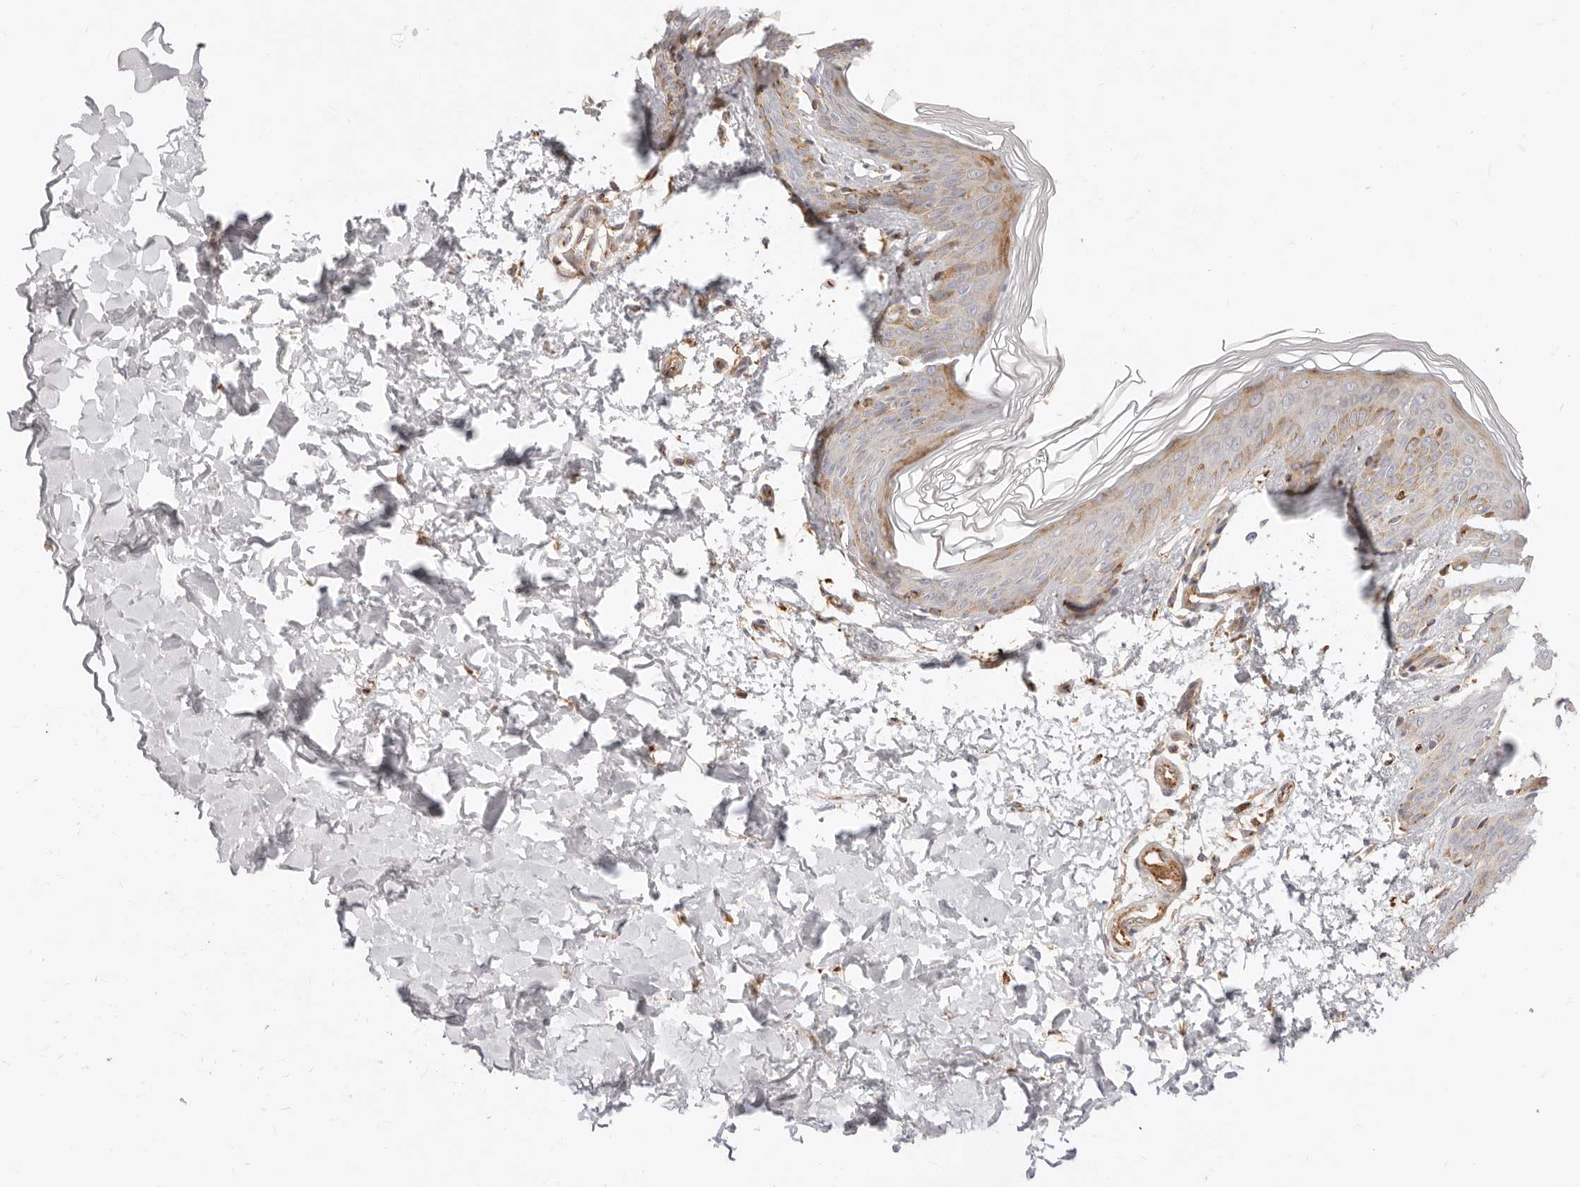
{"staining": {"intensity": "moderate", "quantity": ">75%", "location": "cytoplasmic/membranous"}, "tissue": "skin", "cell_type": "Fibroblasts", "image_type": "normal", "snomed": [{"axis": "morphology", "description": "Normal tissue, NOS"}, {"axis": "morphology", "description": "Neoplasm, benign, NOS"}, {"axis": "topography", "description": "Skin"}, {"axis": "topography", "description": "Soft tissue"}], "caption": "A micrograph of skin stained for a protein exhibits moderate cytoplasmic/membranous brown staining in fibroblasts.", "gene": "SASS6", "patient": {"sex": "male", "age": 26}}